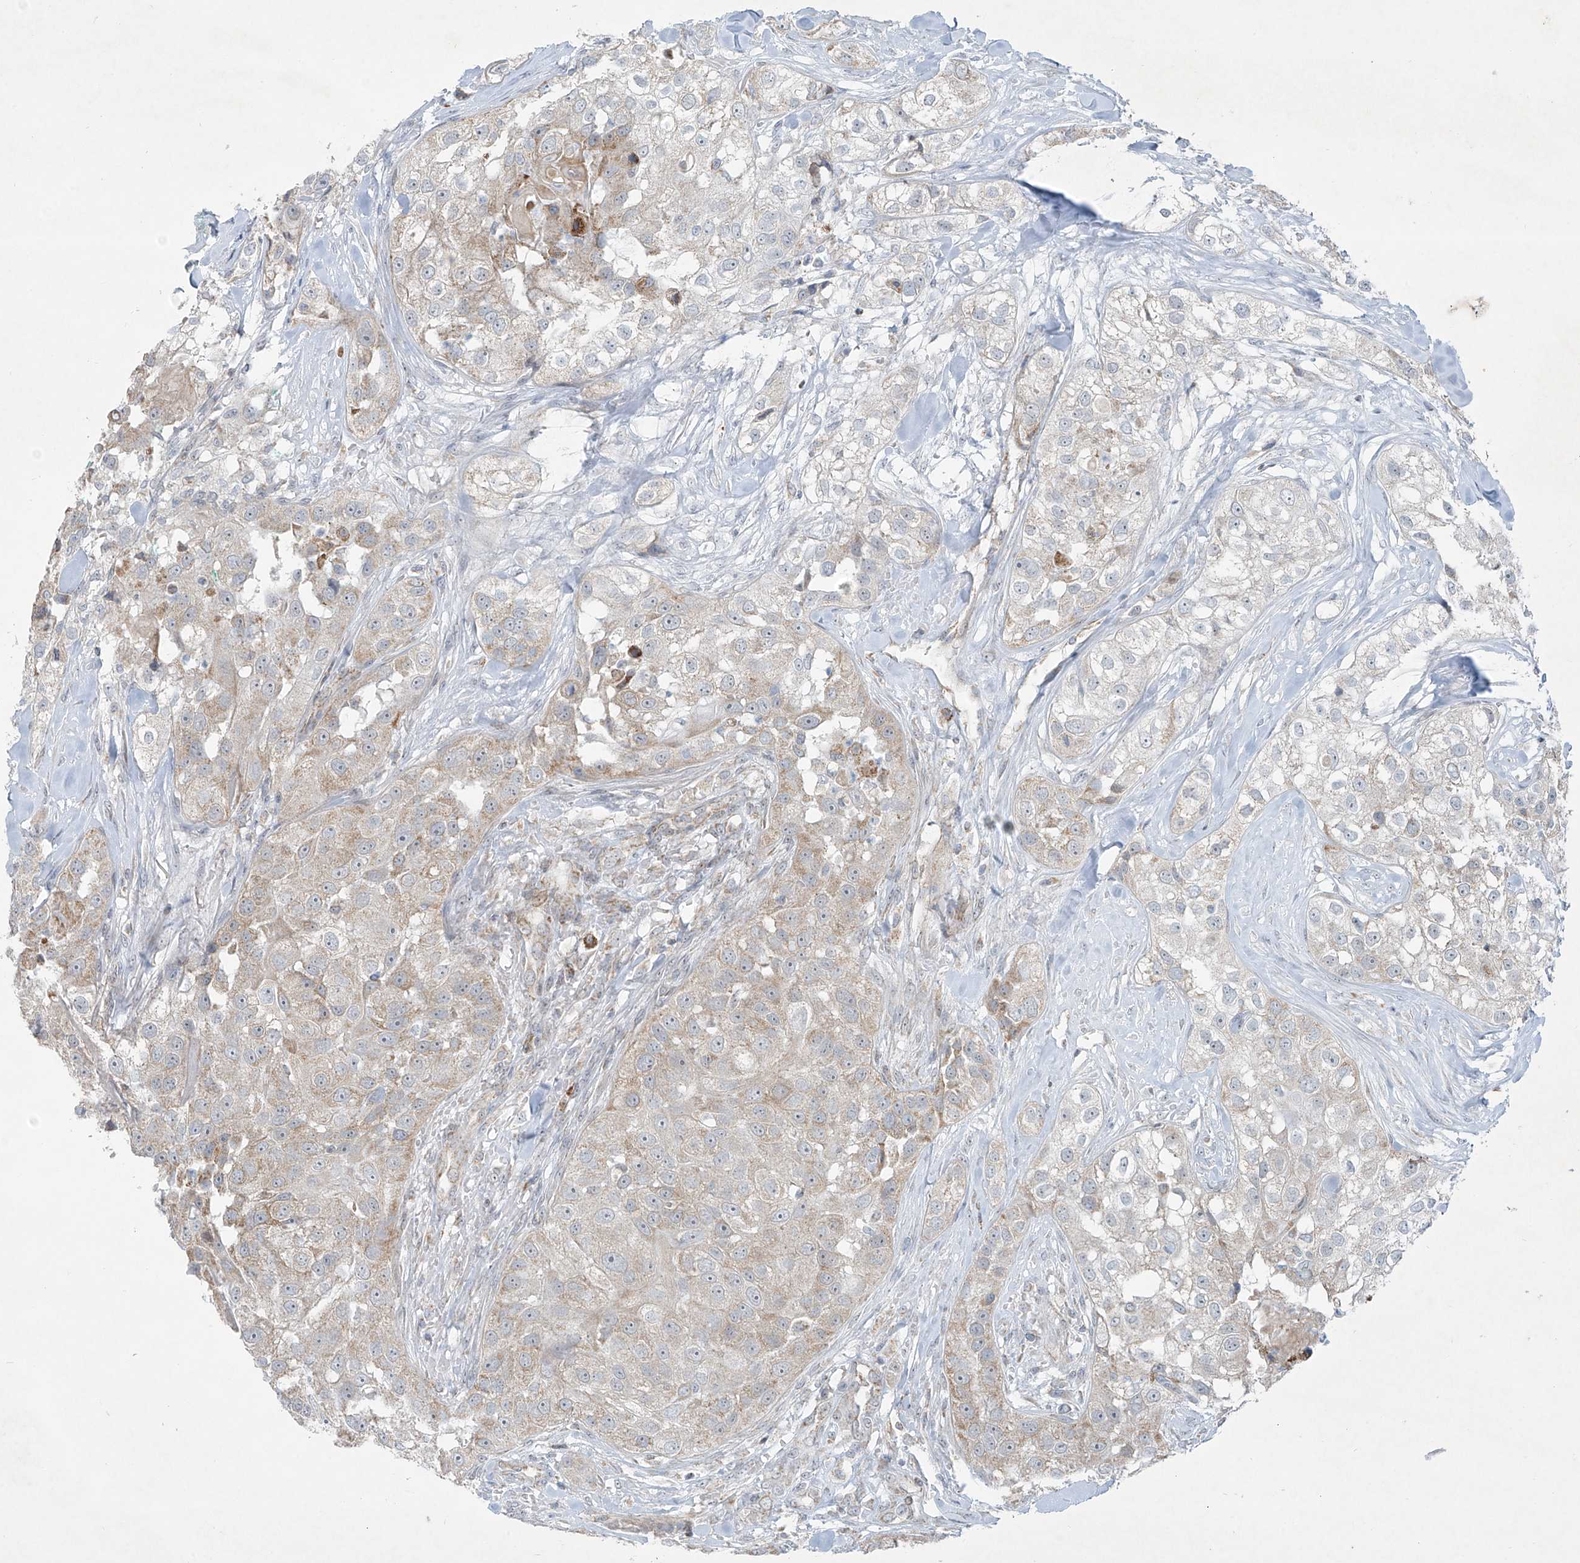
{"staining": {"intensity": "weak", "quantity": "25%-75%", "location": "cytoplasmic/membranous"}, "tissue": "head and neck cancer", "cell_type": "Tumor cells", "image_type": "cancer", "snomed": [{"axis": "morphology", "description": "Normal tissue, NOS"}, {"axis": "morphology", "description": "Squamous cell carcinoma, NOS"}, {"axis": "topography", "description": "Skeletal muscle"}, {"axis": "topography", "description": "Head-Neck"}], "caption": "The histopathology image shows immunohistochemical staining of head and neck cancer. There is weak cytoplasmic/membranous expression is seen in about 25%-75% of tumor cells.", "gene": "SMDT1", "patient": {"sex": "male", "age": 51}}